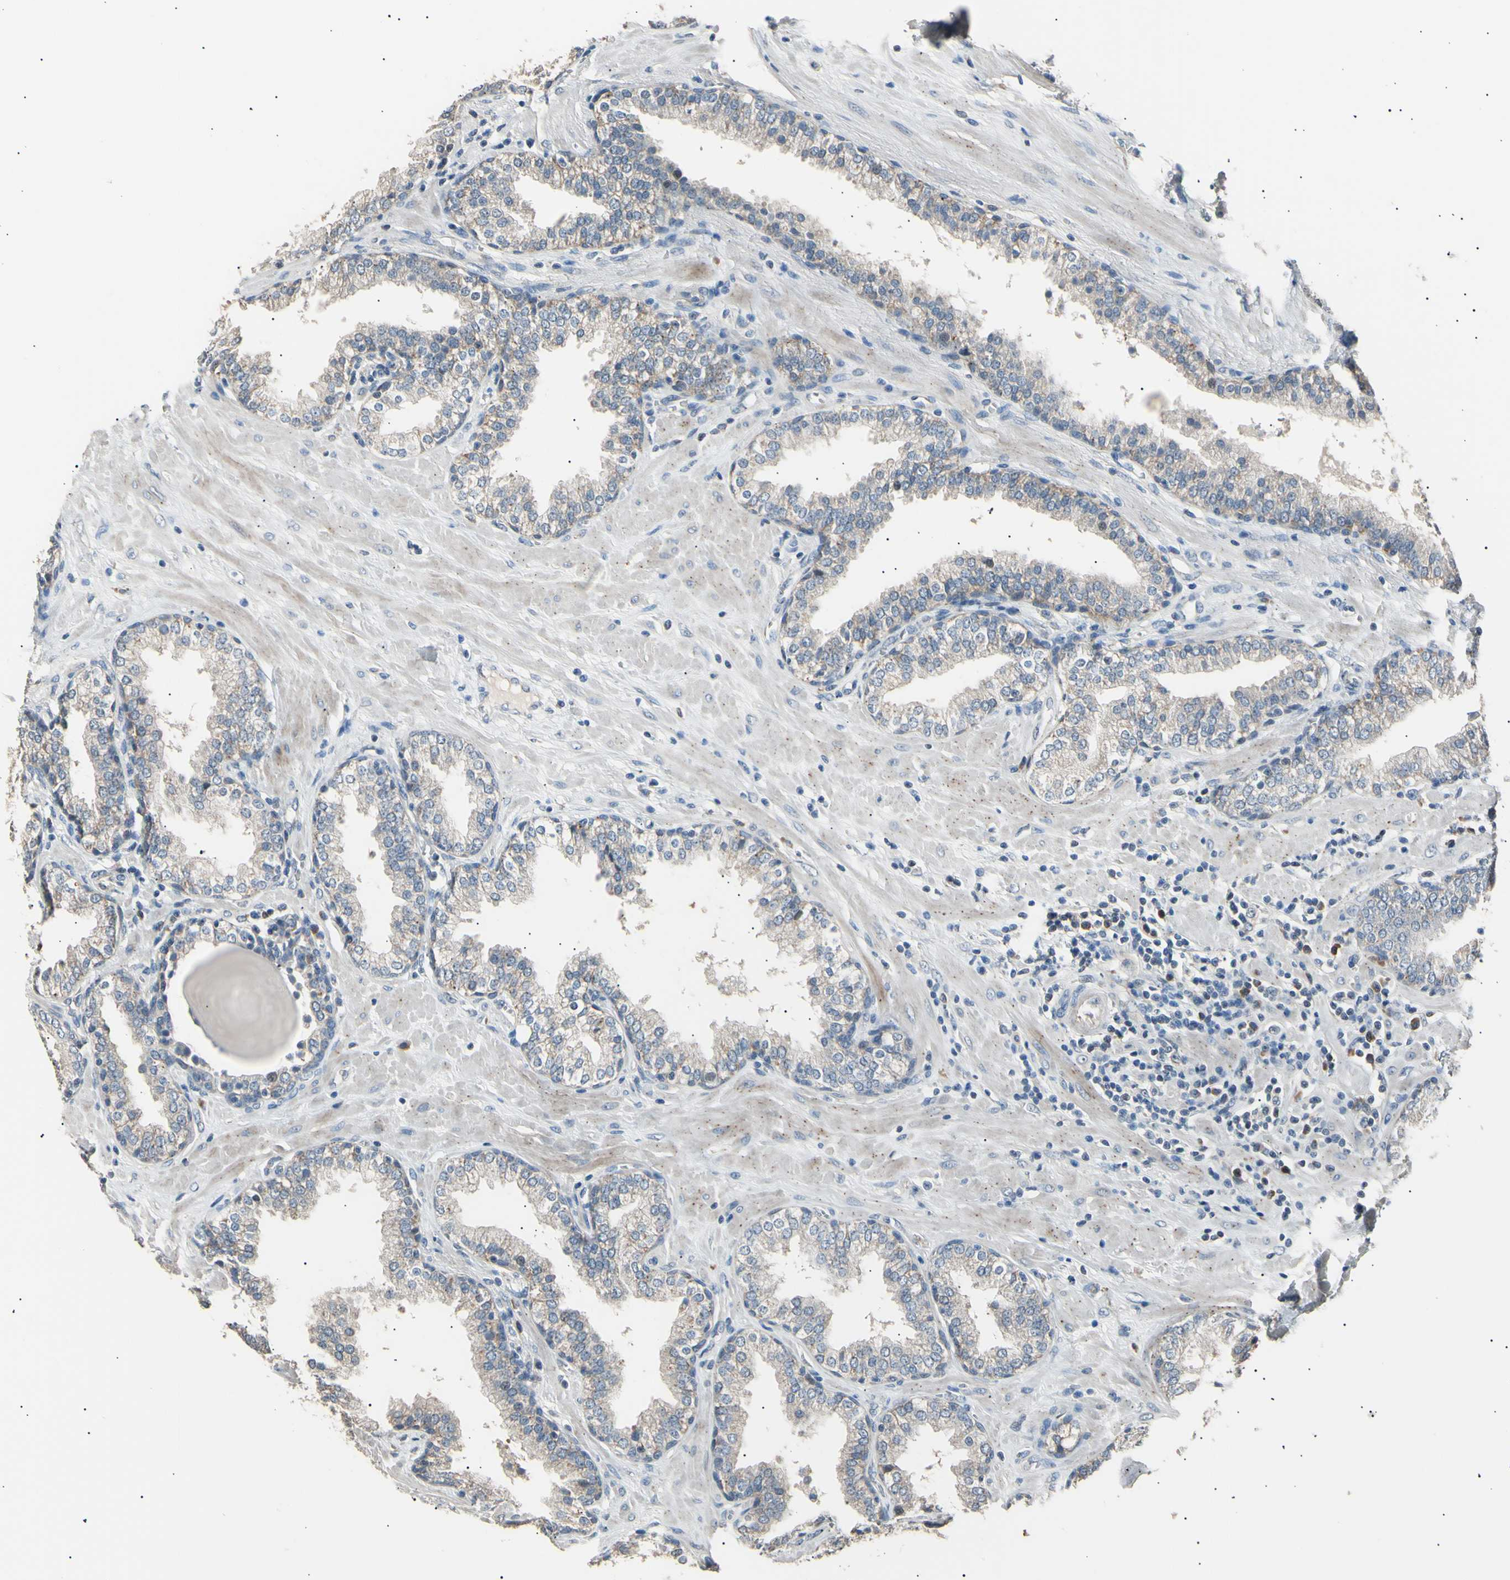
{"staining": {"intensity": "negative", "quantity": "none", "location": "none"}, "tissue": "prostate", "cell_type": "Glandular cells", "image_type": "normal", "snomed": [{"axis": "morphology", "description": "Normal tissue, NOS"}, {"axis": "topography", "description": "Prostate"}], "caption": "Prostate was stained to show a protein in brown. There is no significant positivity in glandular cells. Brightfield microscopy of immunohistochemistry stained with DAB (3,3'-diaminobenzidine) (brown) and hematoxylin (blue), captured at high magnification.", "gene": "LDLR", "patient": {"sex": "male", "age": 51}}